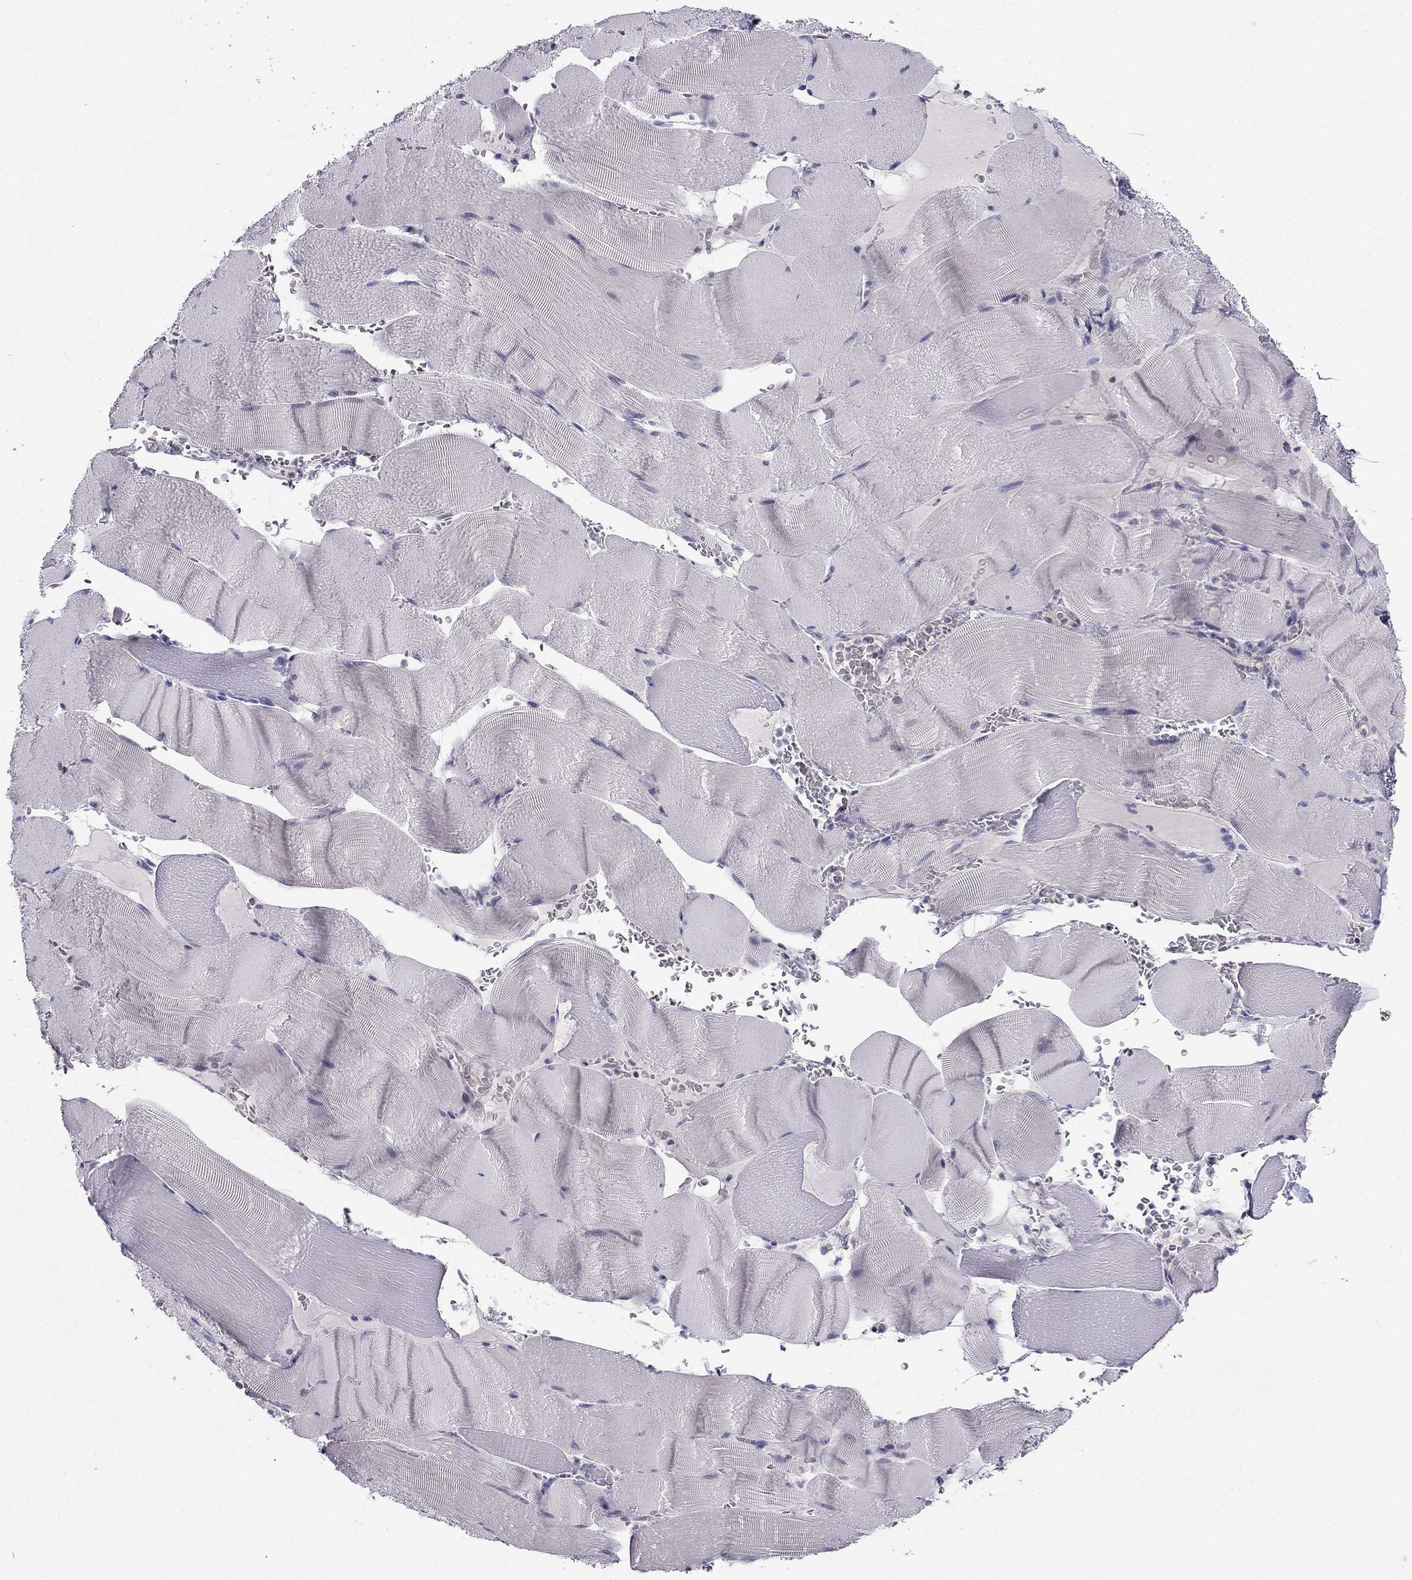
{"staining": {"intensity": "negative", "quantity": "none", "location": "none"}, "tissue": "skeletal muscle", "cell_type": "Myocytes", "image_type": "normal", "snomed": [{"axis": "morphology", "description": "Normal tissue, NOS"}, {"axis": "topography", "description": "Skeletal muscle"}], "caption": "High power microscopy photomicrograph of an immunohistochemistry (IHC) photomicrograph of unremarkable skeletal muscle, revealing no significant staining in myocytes.", "gene": "BAG5", "patient": {"sex": "male", "age": 56}}